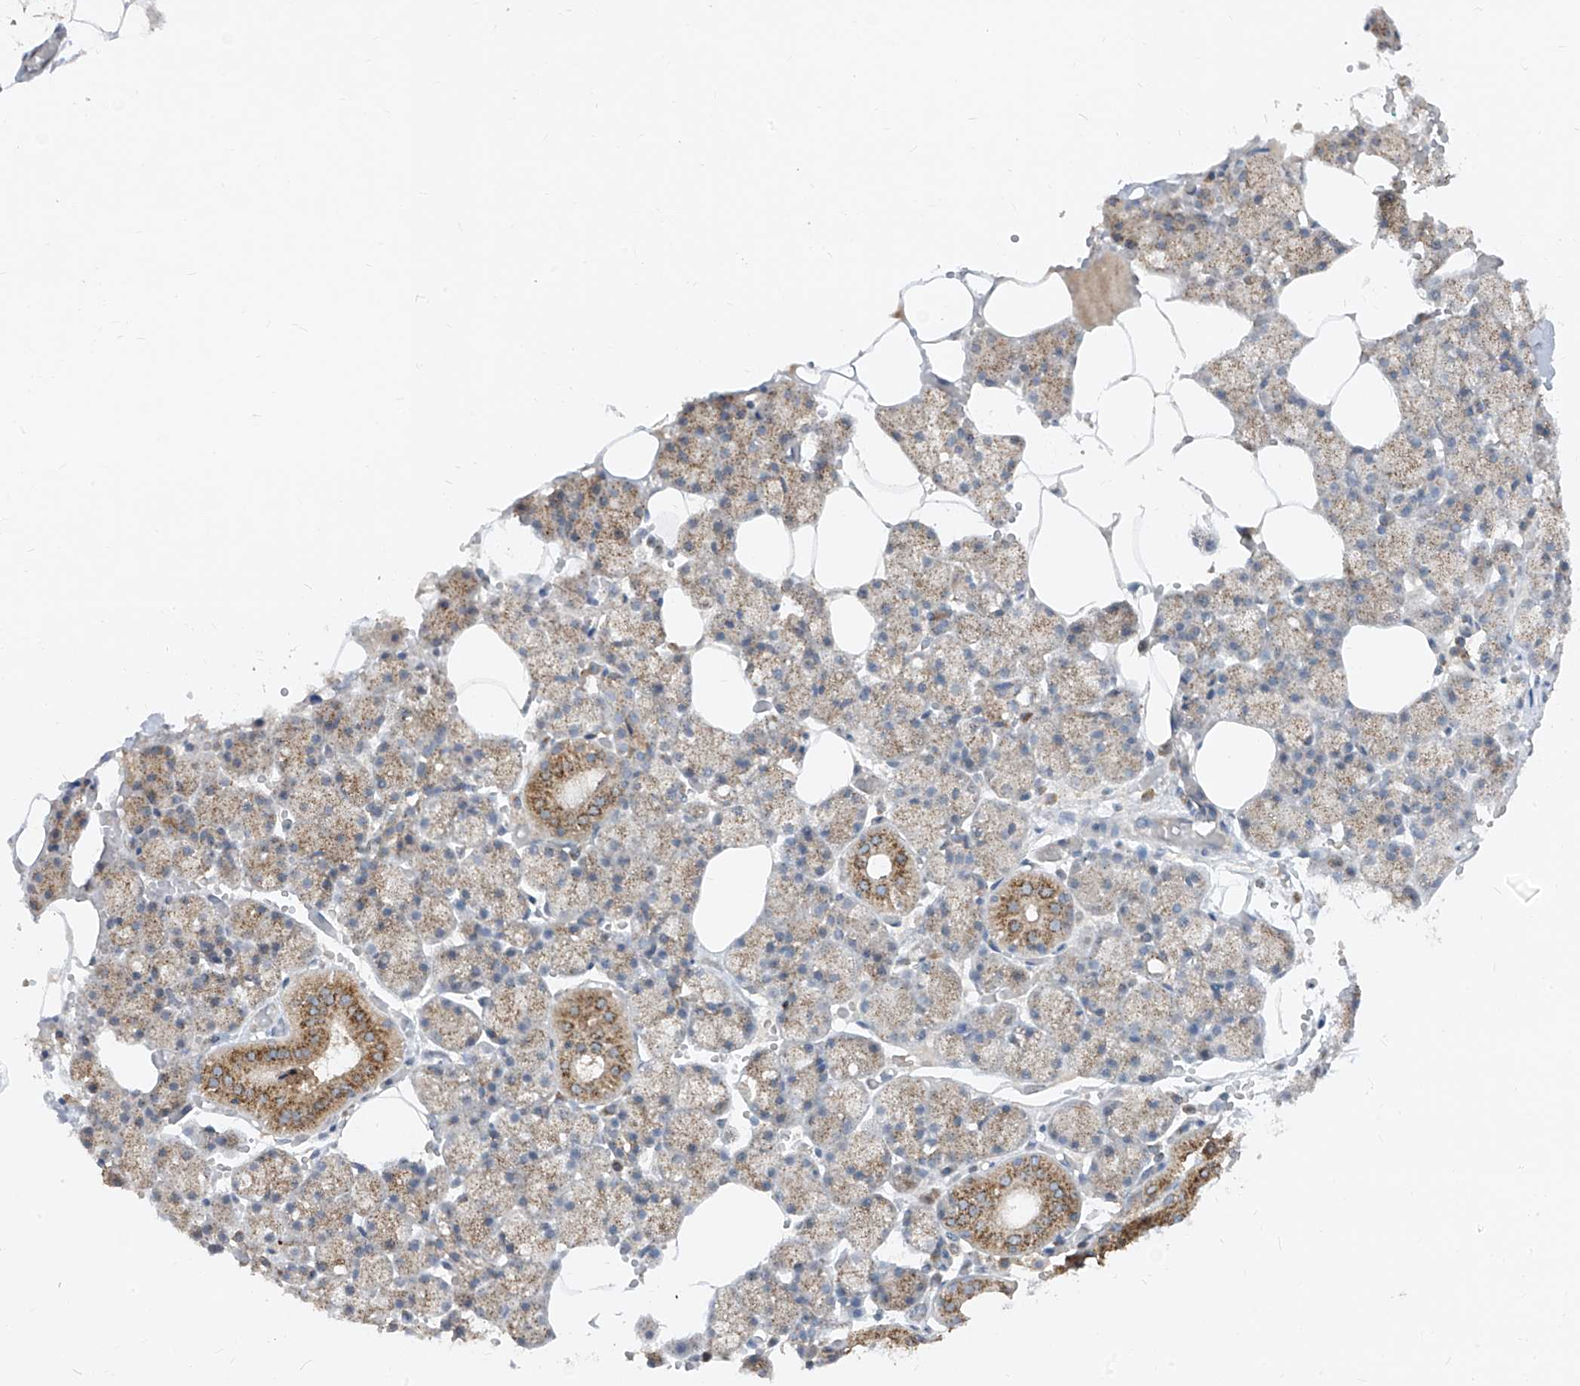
{"staining": {"intensity": "moderate", "quantity": "25%-75%", "location": "cytoplasmic/membranous"}, "tissue": "salivary gland", "cell_type": "Glandular cells", "image_type": "normal", "snomed": [{"axis": "morphology", "description": "Normal tissue, NOS"}, {"axis": "topography", "description": "Salivary gland"}], "caption": "DAB immunohistochemical staining of normal salivary gland demonstrates moderate cytoplasmic/membranous protein positivity in about 25%-75% of glandular cells. The protein is shown in brown color, while the nuclei are stained blue.", "gene": "ABCD3", "patient": {"sex": "male", "age": 62}}